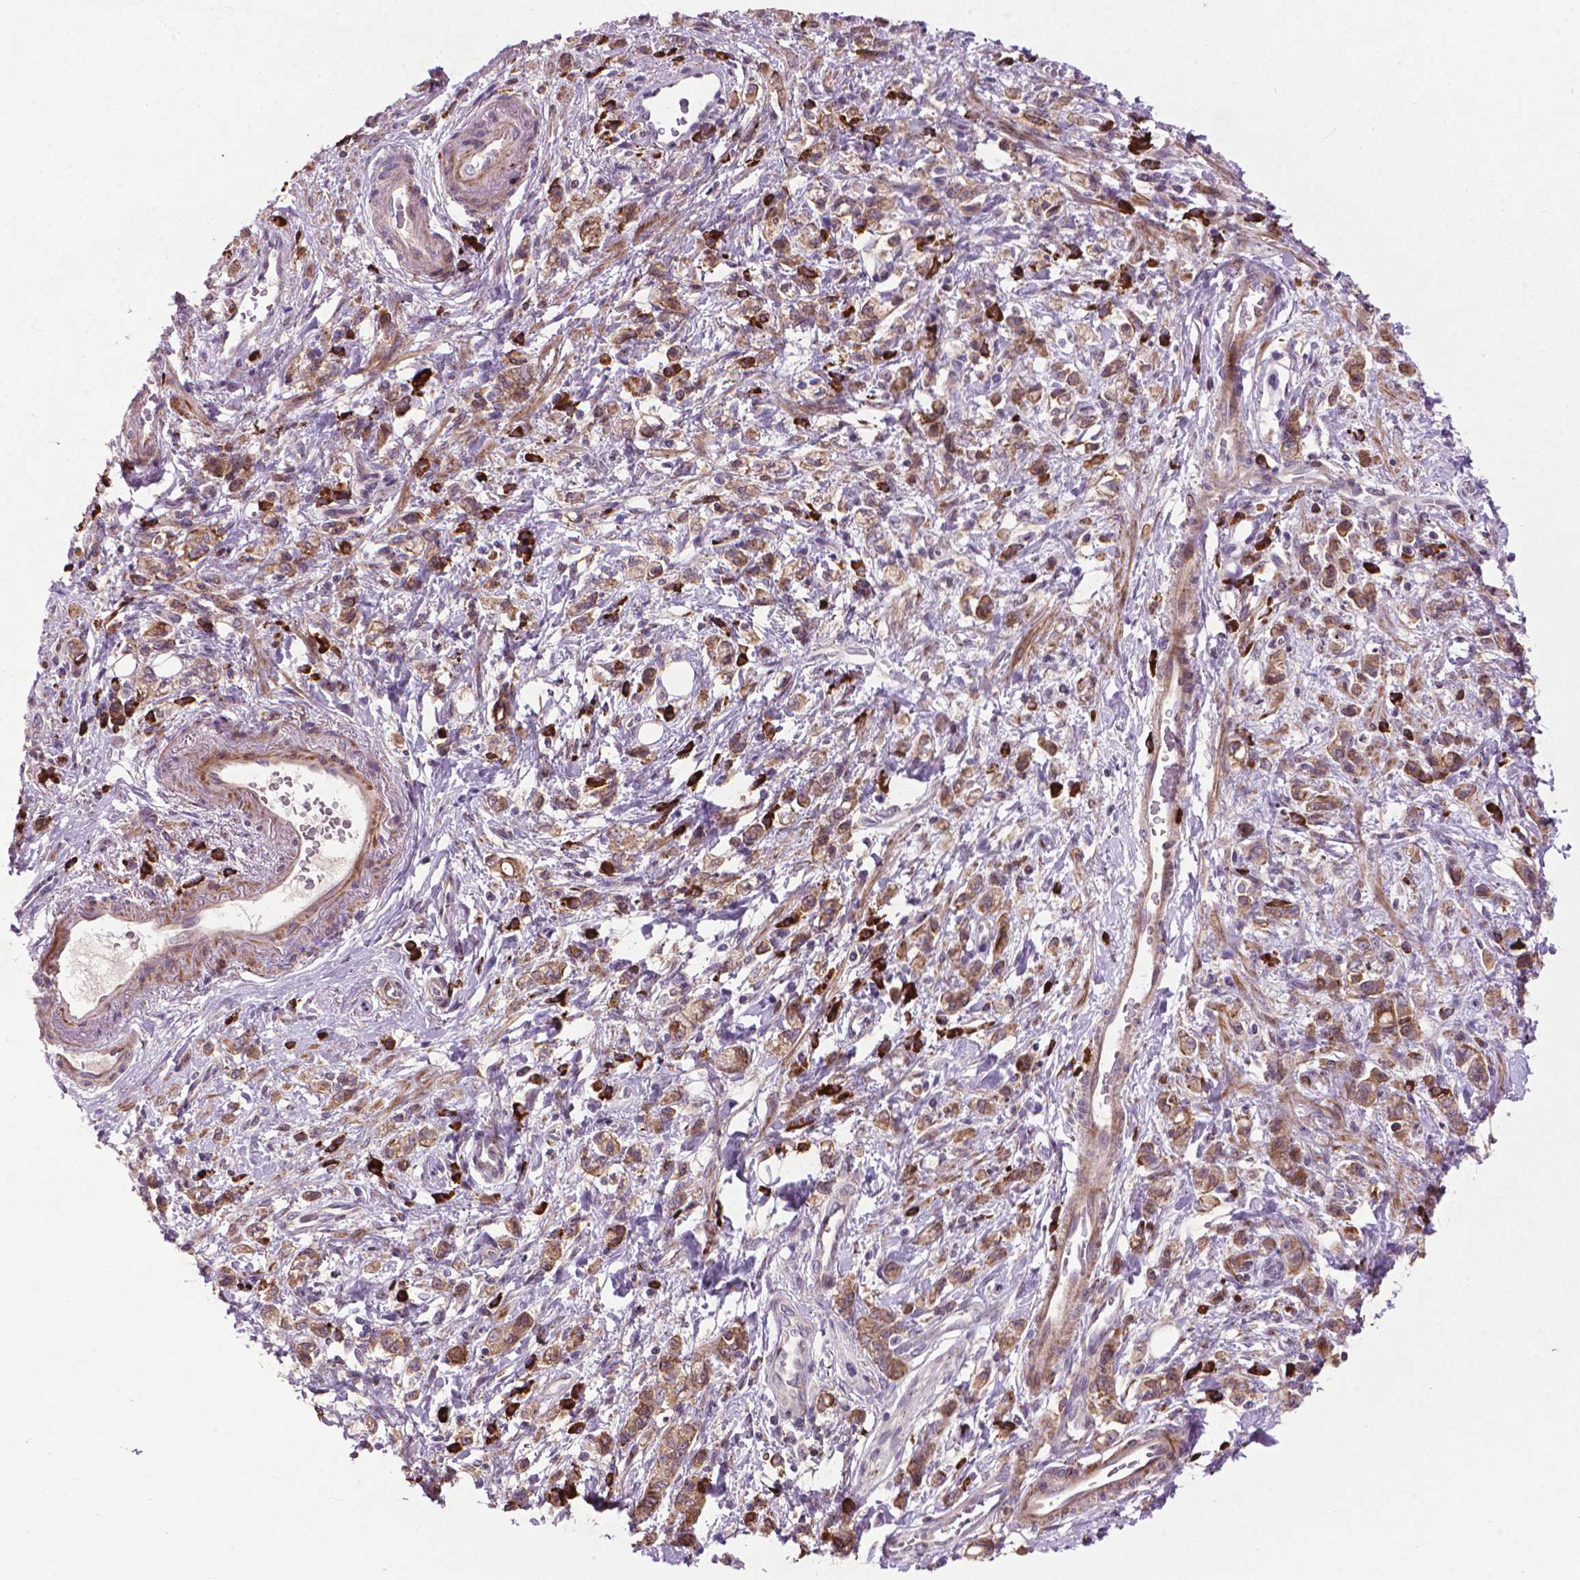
{"staining": {"intensity": "moderate", "quantity": ">75%", "location": "cytoplasmic/membranous"}, "tissue": "stomach cancer", "cell_type": "Tumor cells", "image_type": "cancer", "snomed": [{"axis": "morphology", "description": "Adenocarcinoma, NOS"}, {"axis": "topography", "description": "Stomach"}], "caption": "Tumor cells show moderate cytoplasmic/membranous staining in about >75% of cells in stomach adenocarcinoma.", "gene": "MYH14", "patient": {"sex": "male", "age": 77}}